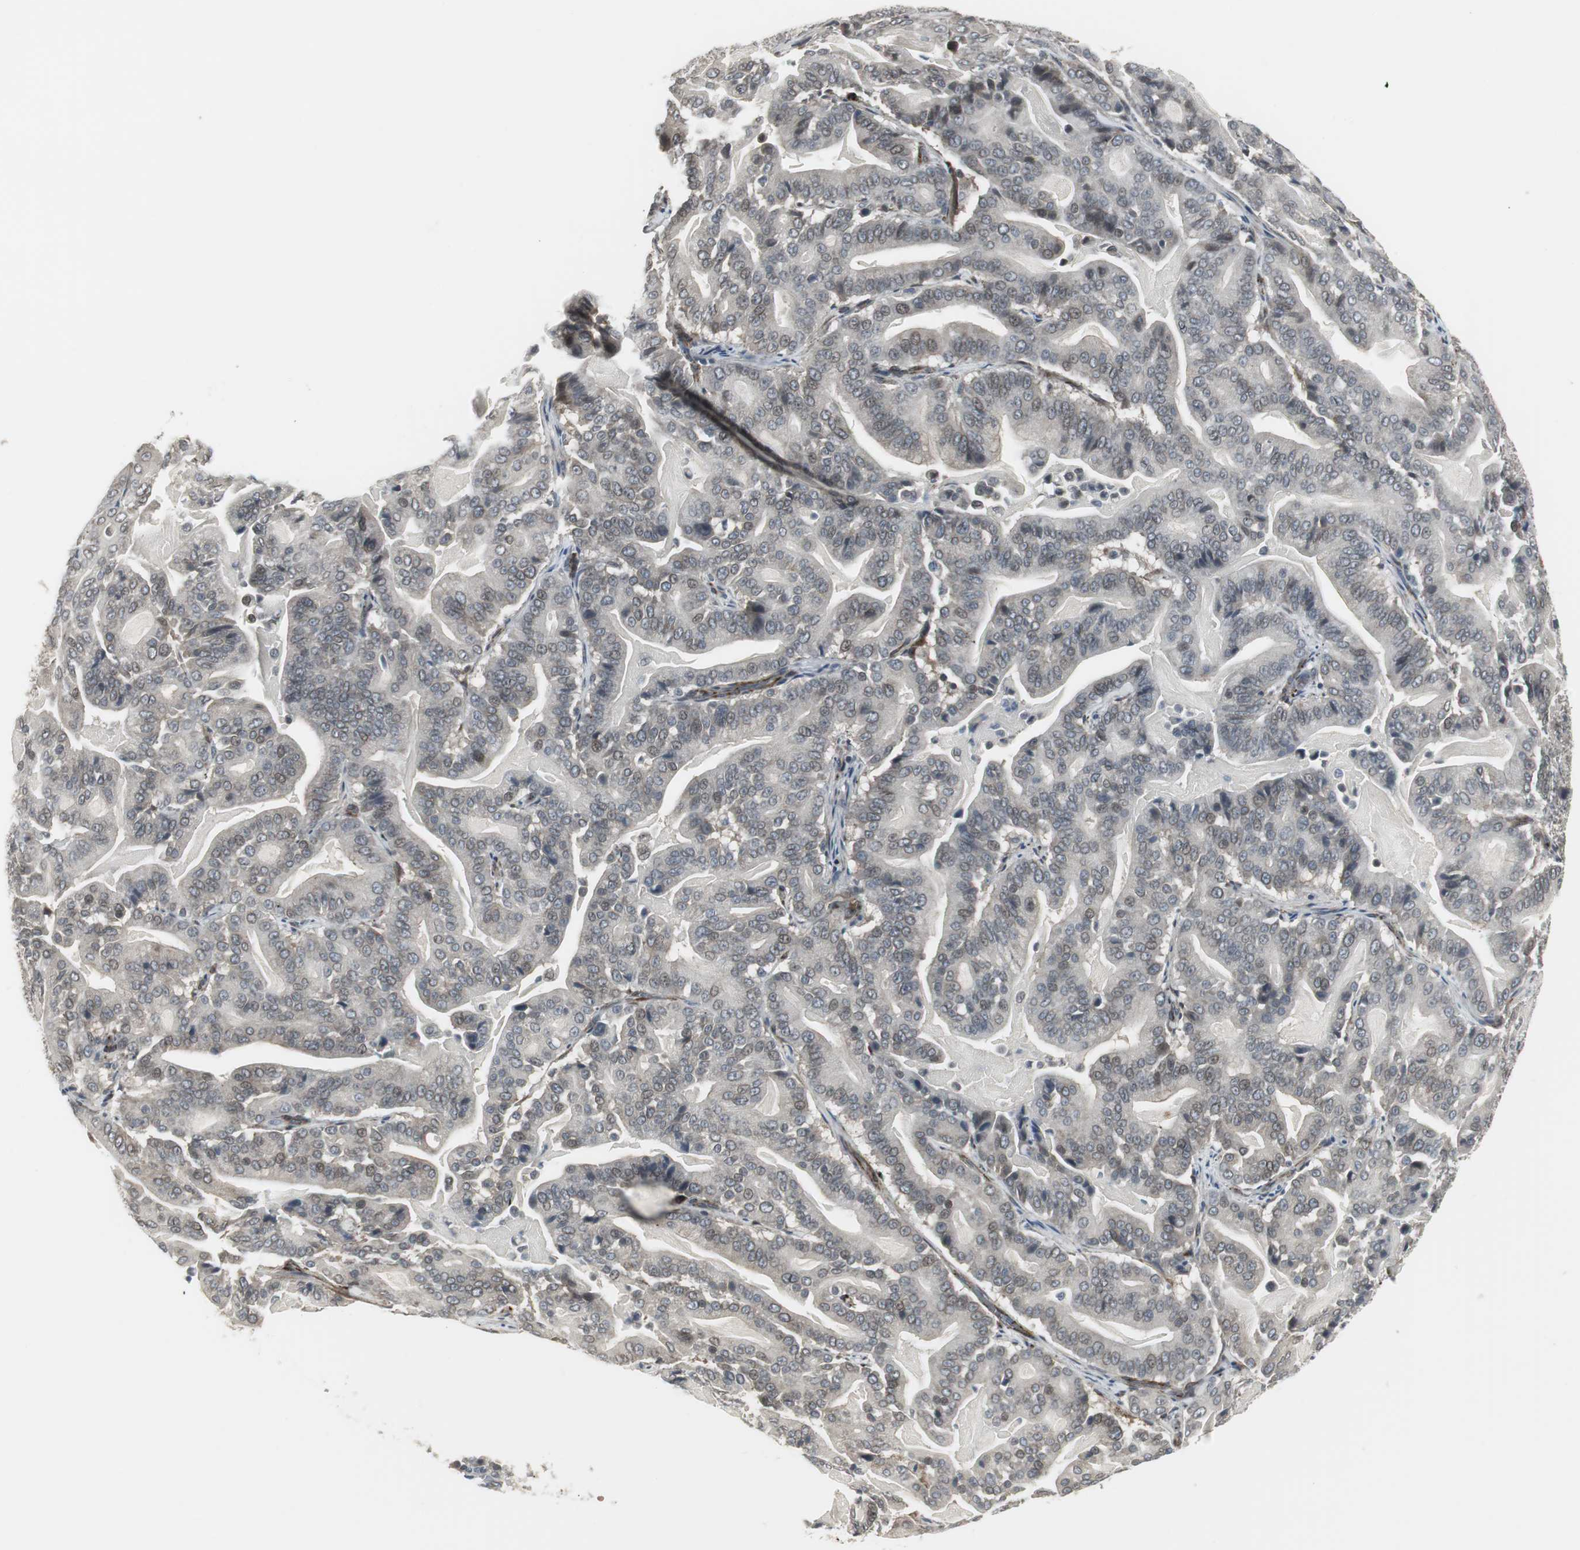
{"staining": {"intensity": "weak", "quantity": "<25%", "location": "cytoplasmic/membranous,nuclear"}, "tissue": "pancreatic cancer", "cell_type": "Tumor cells", "image_type": "cancer", "snomed": [{"axis": "morphology", "description": "Adenocarcinoma, NOS"}, {"axis": "topography", "description": "Pancreas"}], "caption": "The immunohistochemistry (IHC) photomicrograph has no significant staining in tumor cells of pancreatic cancer tissue.", "gene": "SCYL3", "patient": {"sex": "male", "age": 63}}